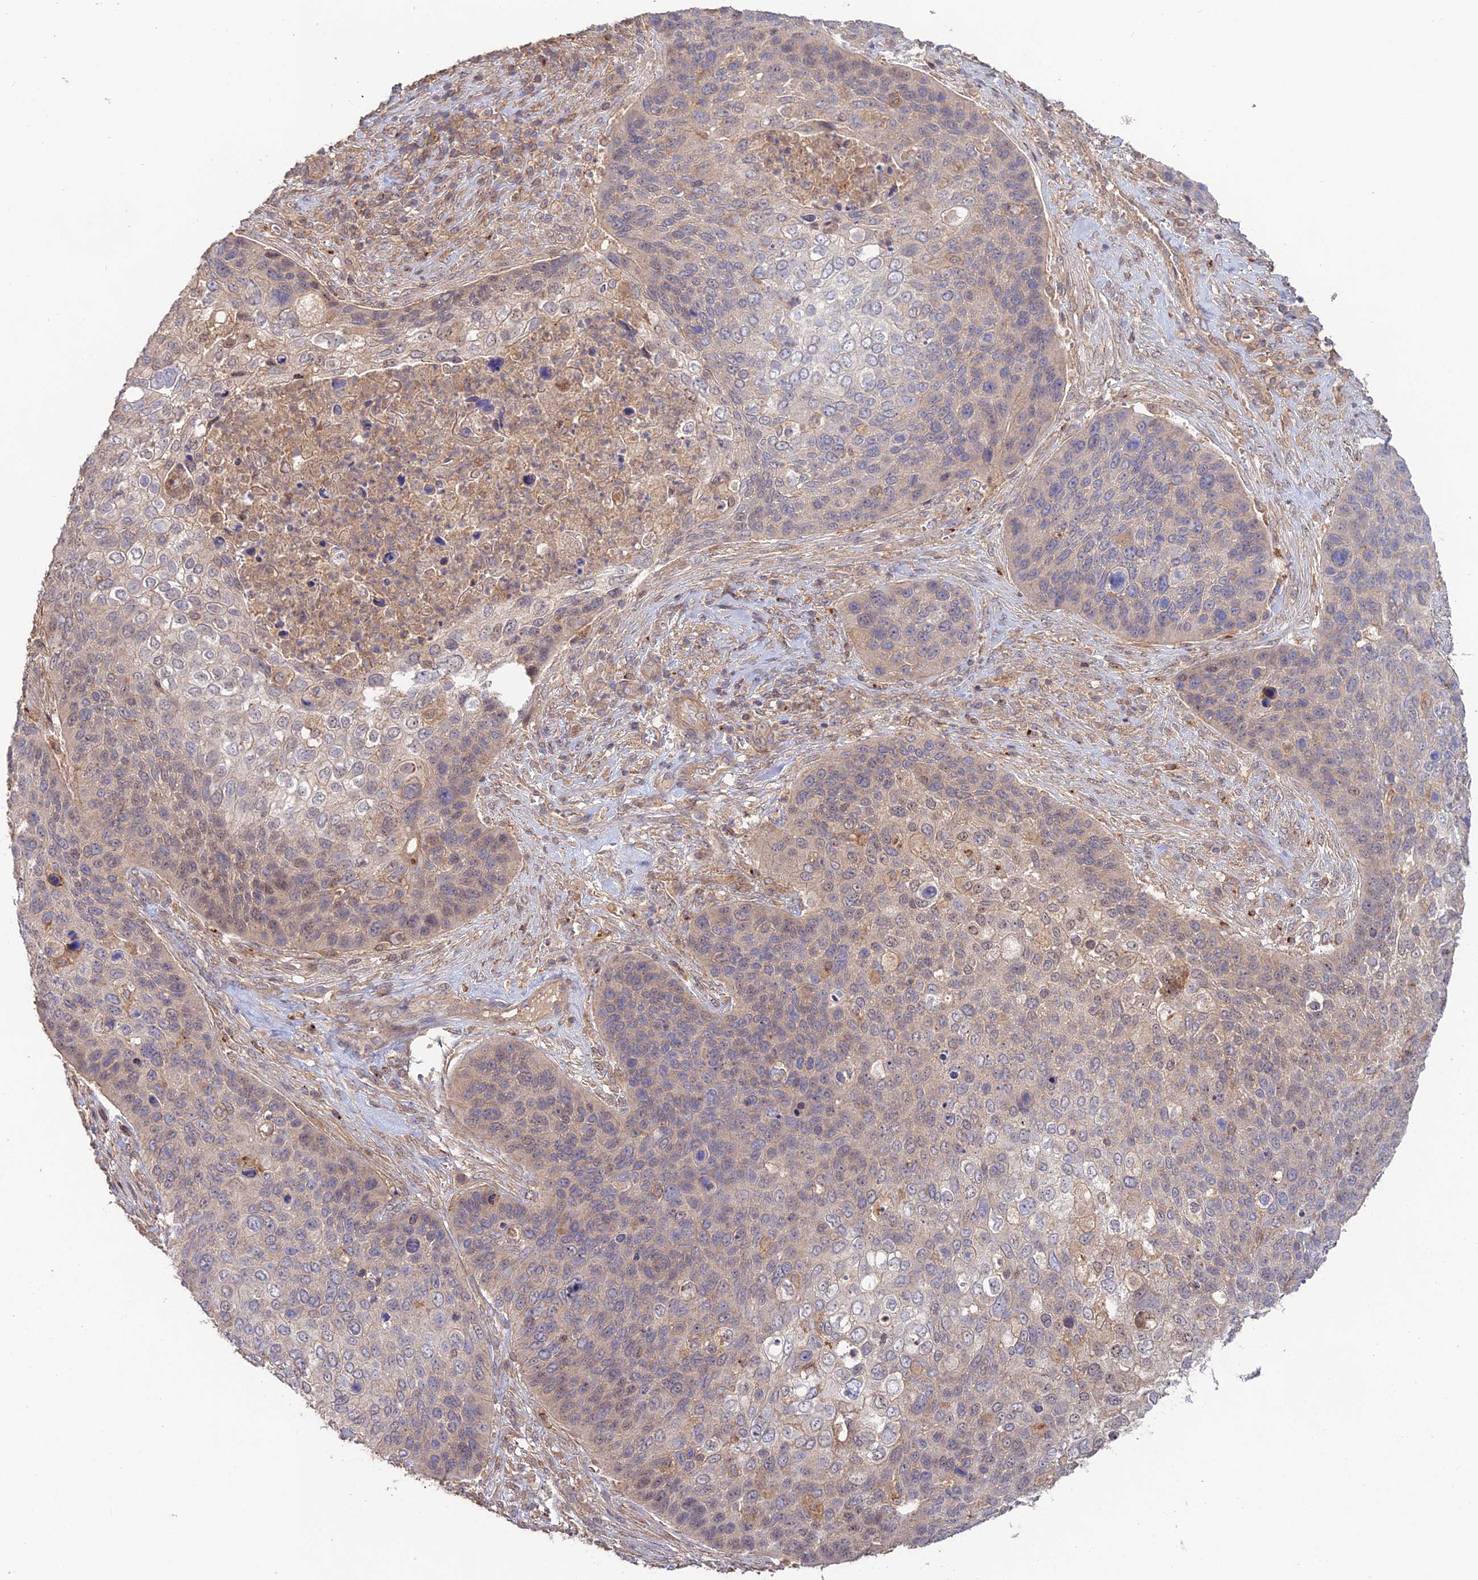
{"staining": {"intensity": "weak", "quantity": "<25%", "location": "cytoplasmic/membranous,nuclear"}, "tissue": "skin cancer", "cell_type": "Tumor cells", "image_type": "cancer", "snomed": [{"axis": "morphology", "description": "Basal cell carcinoma"}, {"axis": "topography", "description": "Skin"}], "caption": "Human skin basal cell carcinoma stained for a protein using IHC exhibits no staining in tumor cells.", "gene": "CLCF1", "patient": {"sex": "female", "age": 74}}